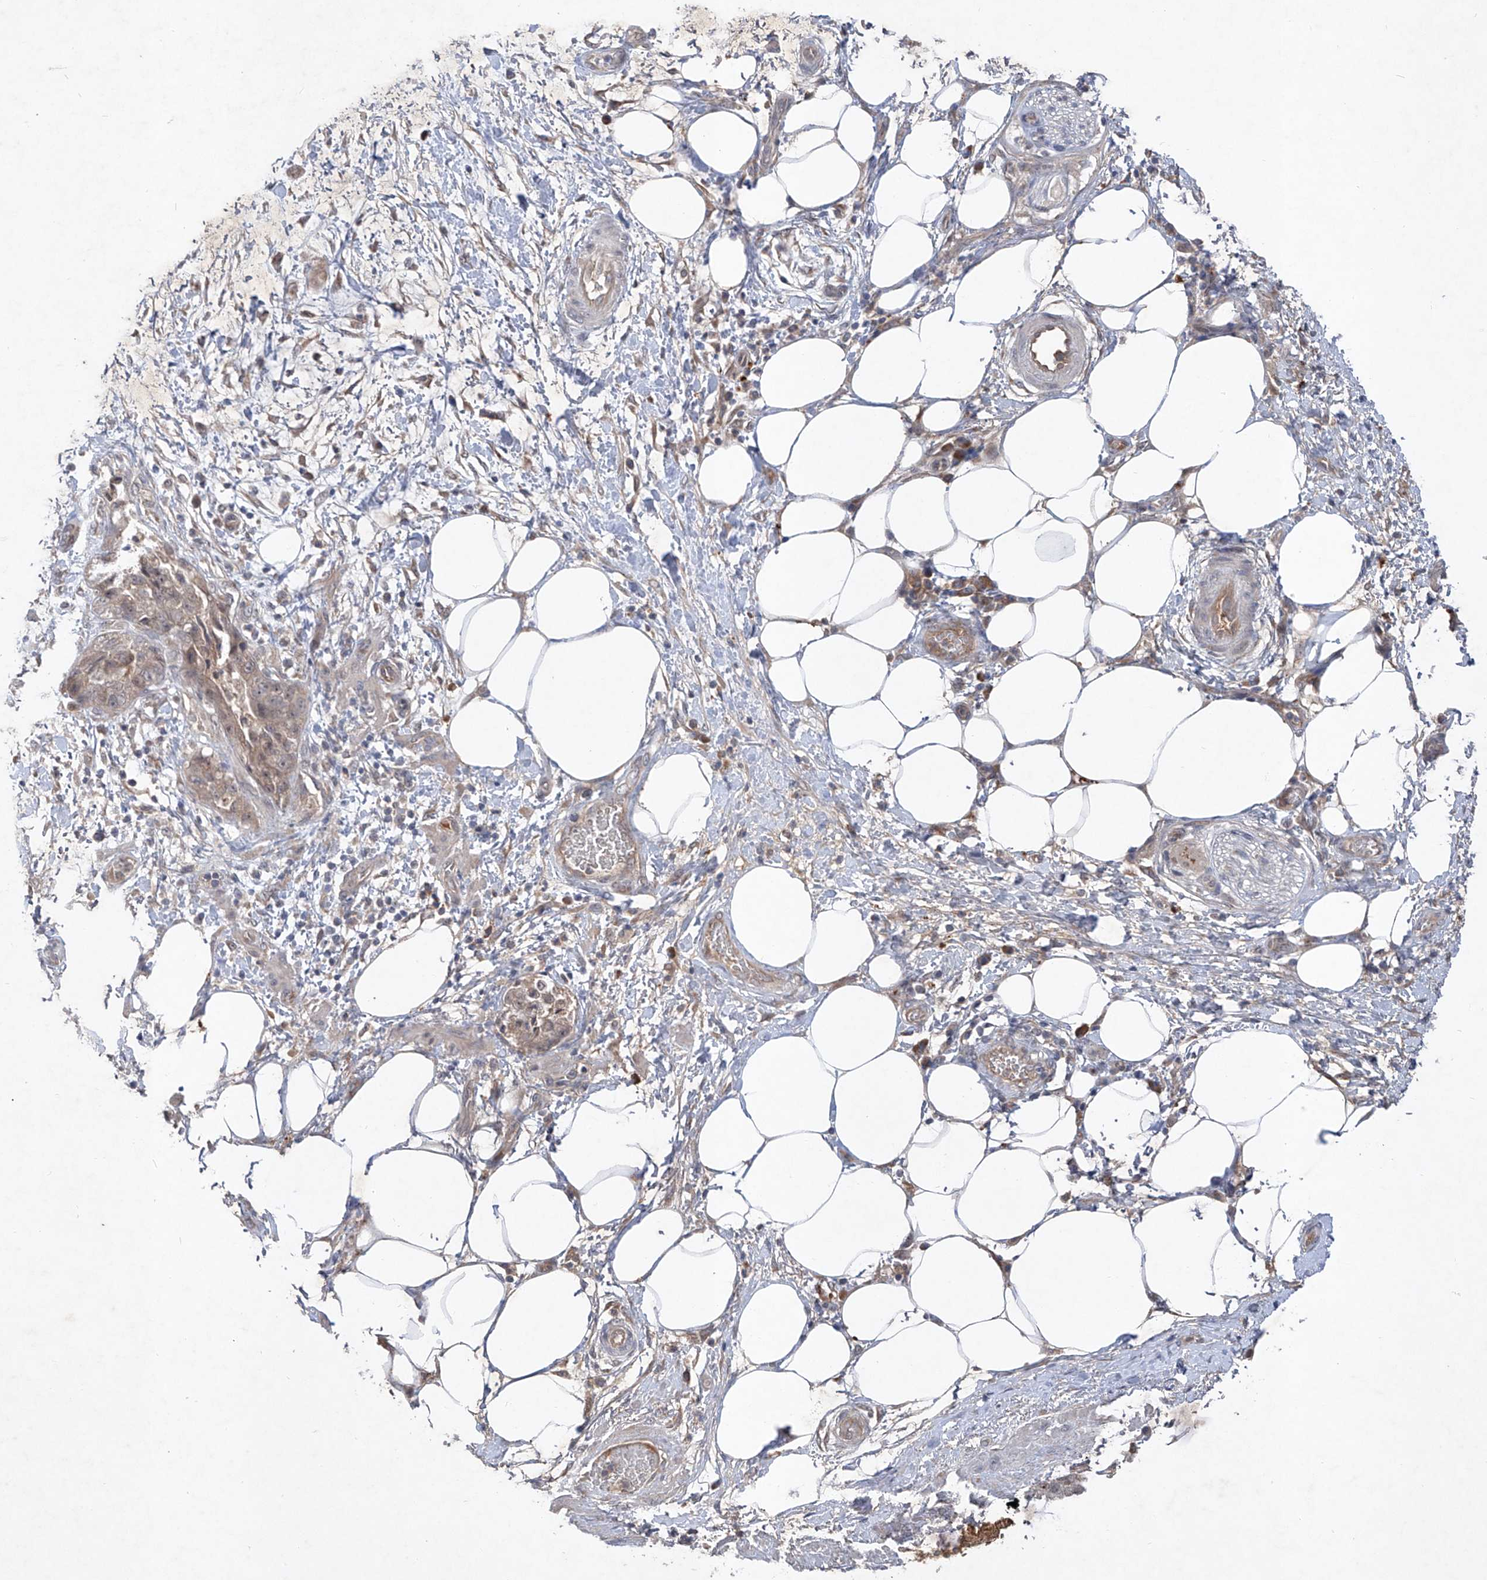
{"staining": {"intensity": "negative", "quantity": "none", "location": "none"}, "tissue": "pancreatic cancer", "cell_type": "Tumor cells", "image_type": "cancer", "snomed": [{"axis": "morphology", "description": "Adenocarcinoma, NOS"}, {"axis": "topography", "description": "Pancreas"}], "caption": "High power microscopy histopathology image of an IHC photomicrograph of pancreatic adenocarcinoma, revealing no significant expression in tumor cells.", "gene": "FAM135A", "patient": {"sex": "female", "age": 78}}